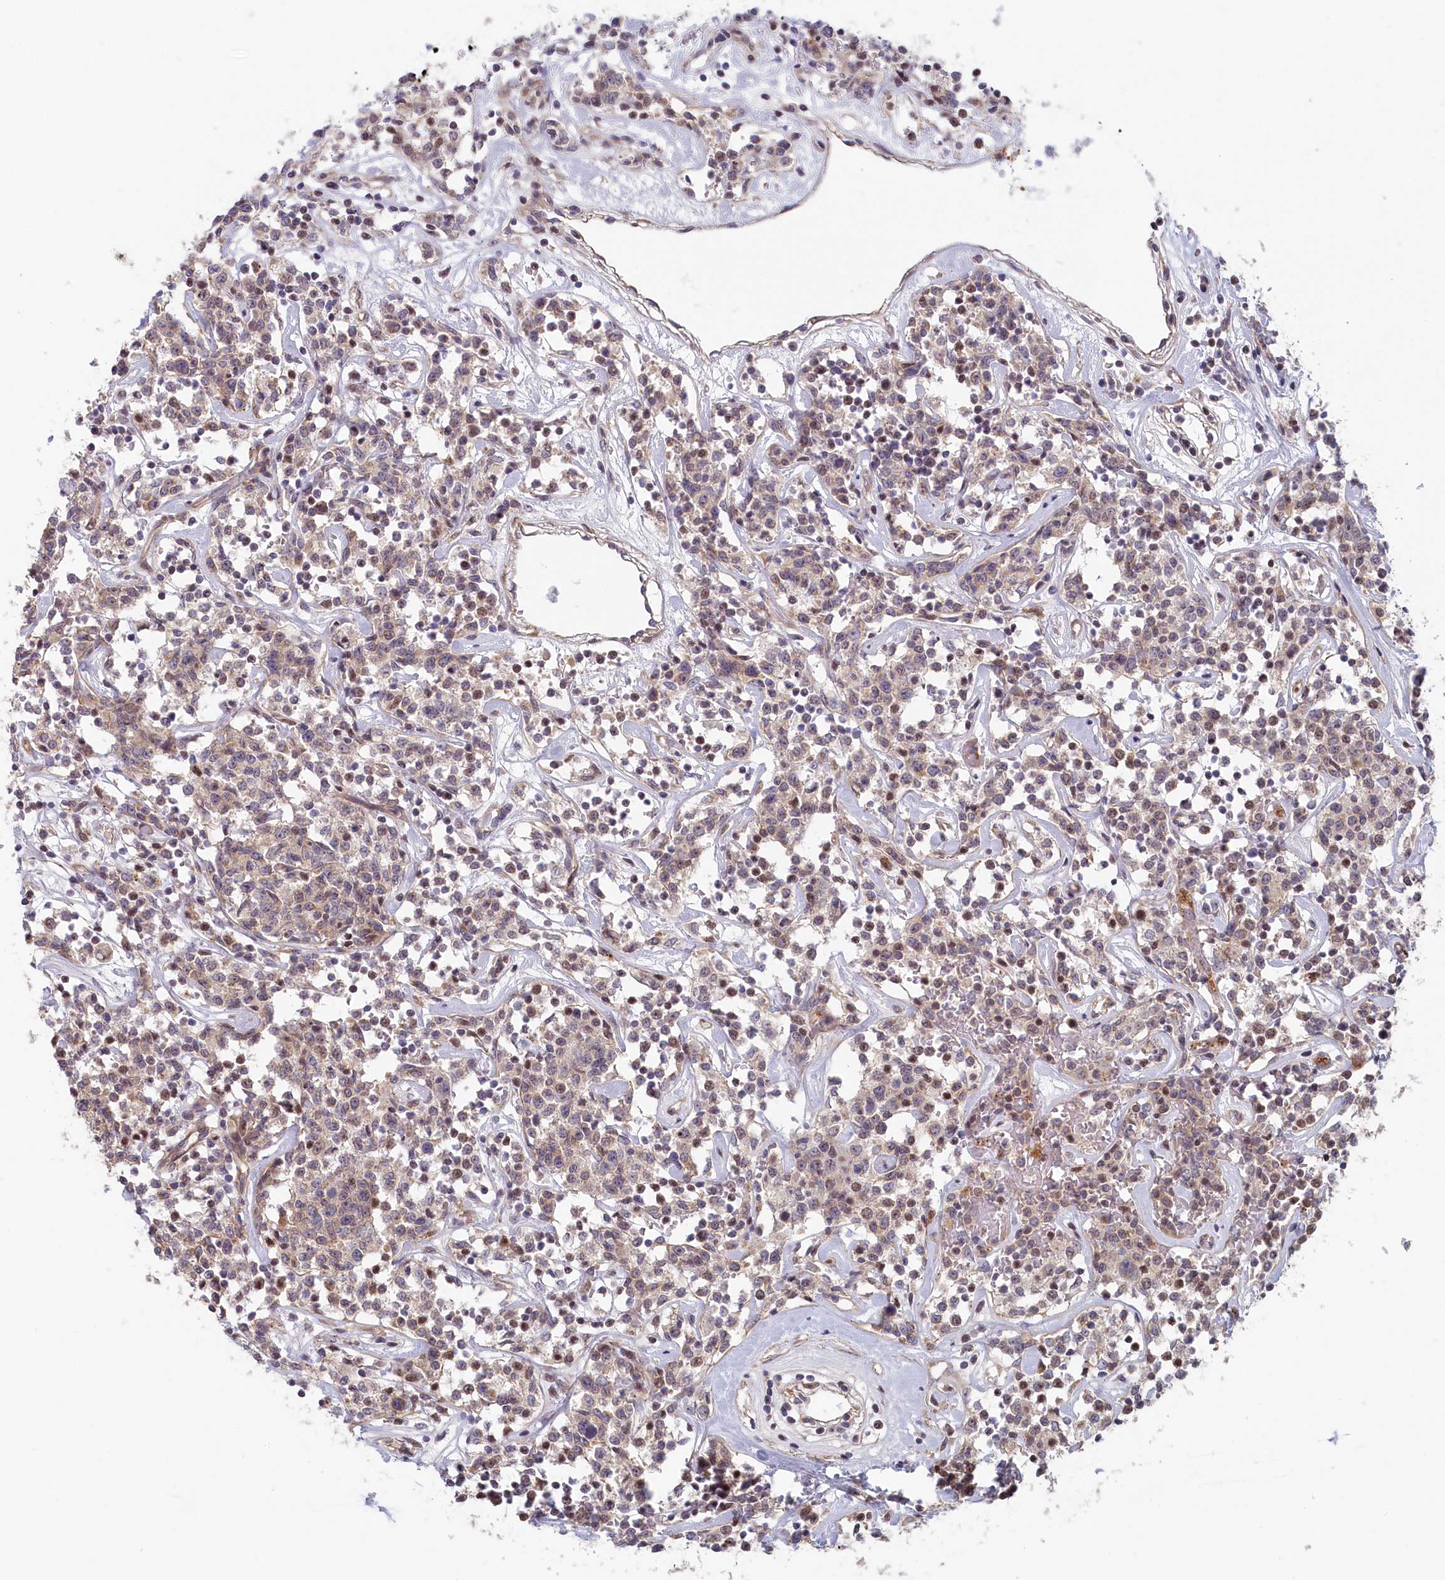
{"staining": {"intensity": "weak", "quantity": ">75%", "location": "cytoplasmic/membranous,nuclear"}, "tissue": "lymphoma", "cell_type": "Tumor cells", "image_type": "cancer", "snomed": [{"axis": "morphology", "description": "Malignant lymphoma, non-Hodgkin's type, Low grade"}, {"axis": "topography", "description": "Small intestine"}], "caption": "The micrograph displays a brown stain indicating the presence of a protein in the cytoplasmic/membranous and nuclear of tumor cells in malignant lymphoma, non-Hodgkin's type (low-grade). The protein of interest is shown in brown color, while the nuclei are stained blue.", "gene": "INTS4", "patient": {"sex": "female", "age": 59}}